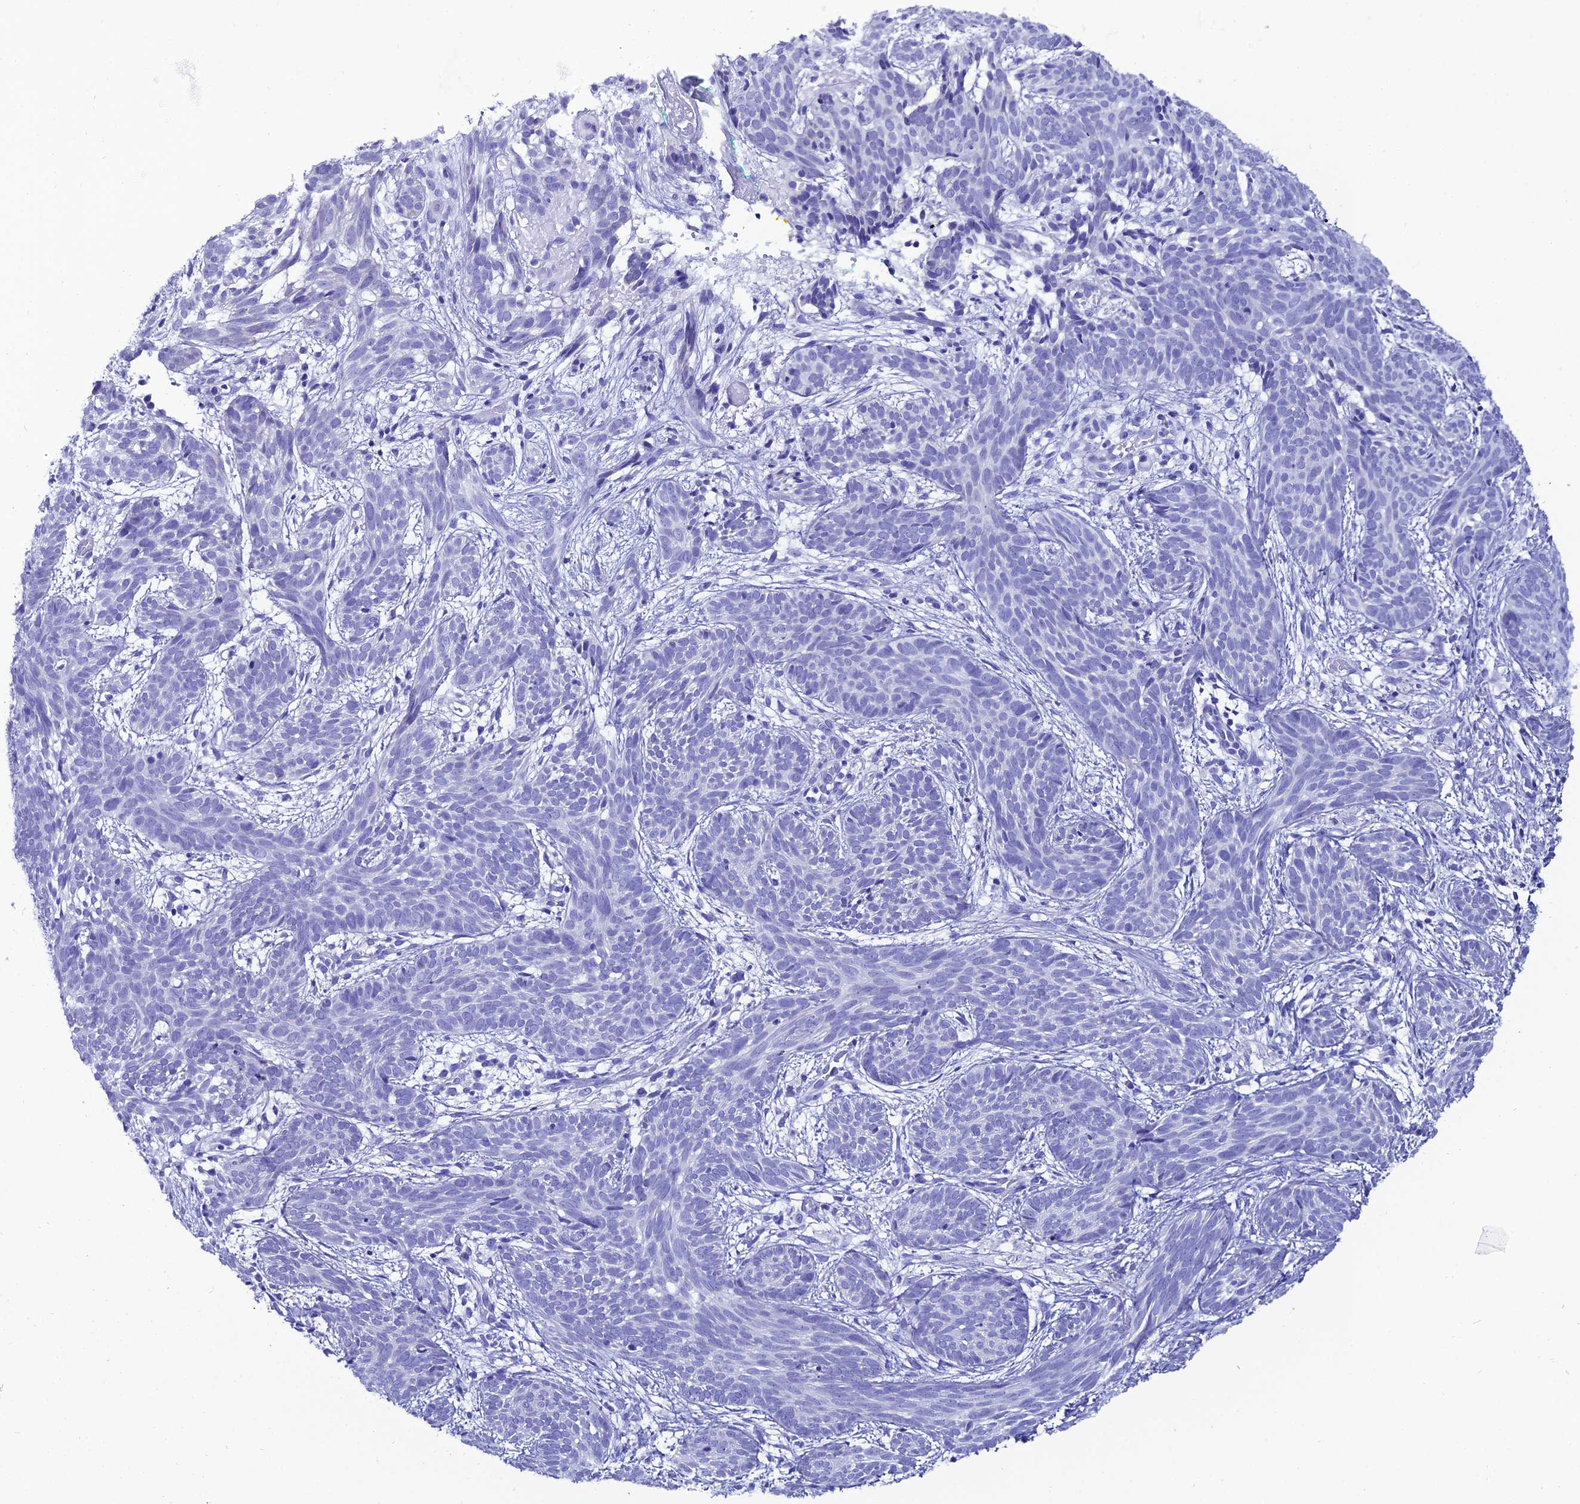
{"staining": {"intensity": "negative", "quantity": "none", "location": "none"}, "tissue": "skin cancer", "cell_type": "Tumor cells", "image_type": "cancer", "snomed": [{"axis": "morphology", "description": "Basal cell carcinoma"}, {"axis": "topography", "description": "Skin"}], "caption": "High power microscopy image of an immunohistochemistry photomicrograph of skin basal cell carcinoma, revealing no significant positivity in tumor cells.", "gene": "OR4D5", "patient": {"sex": "female", "age": 81}}